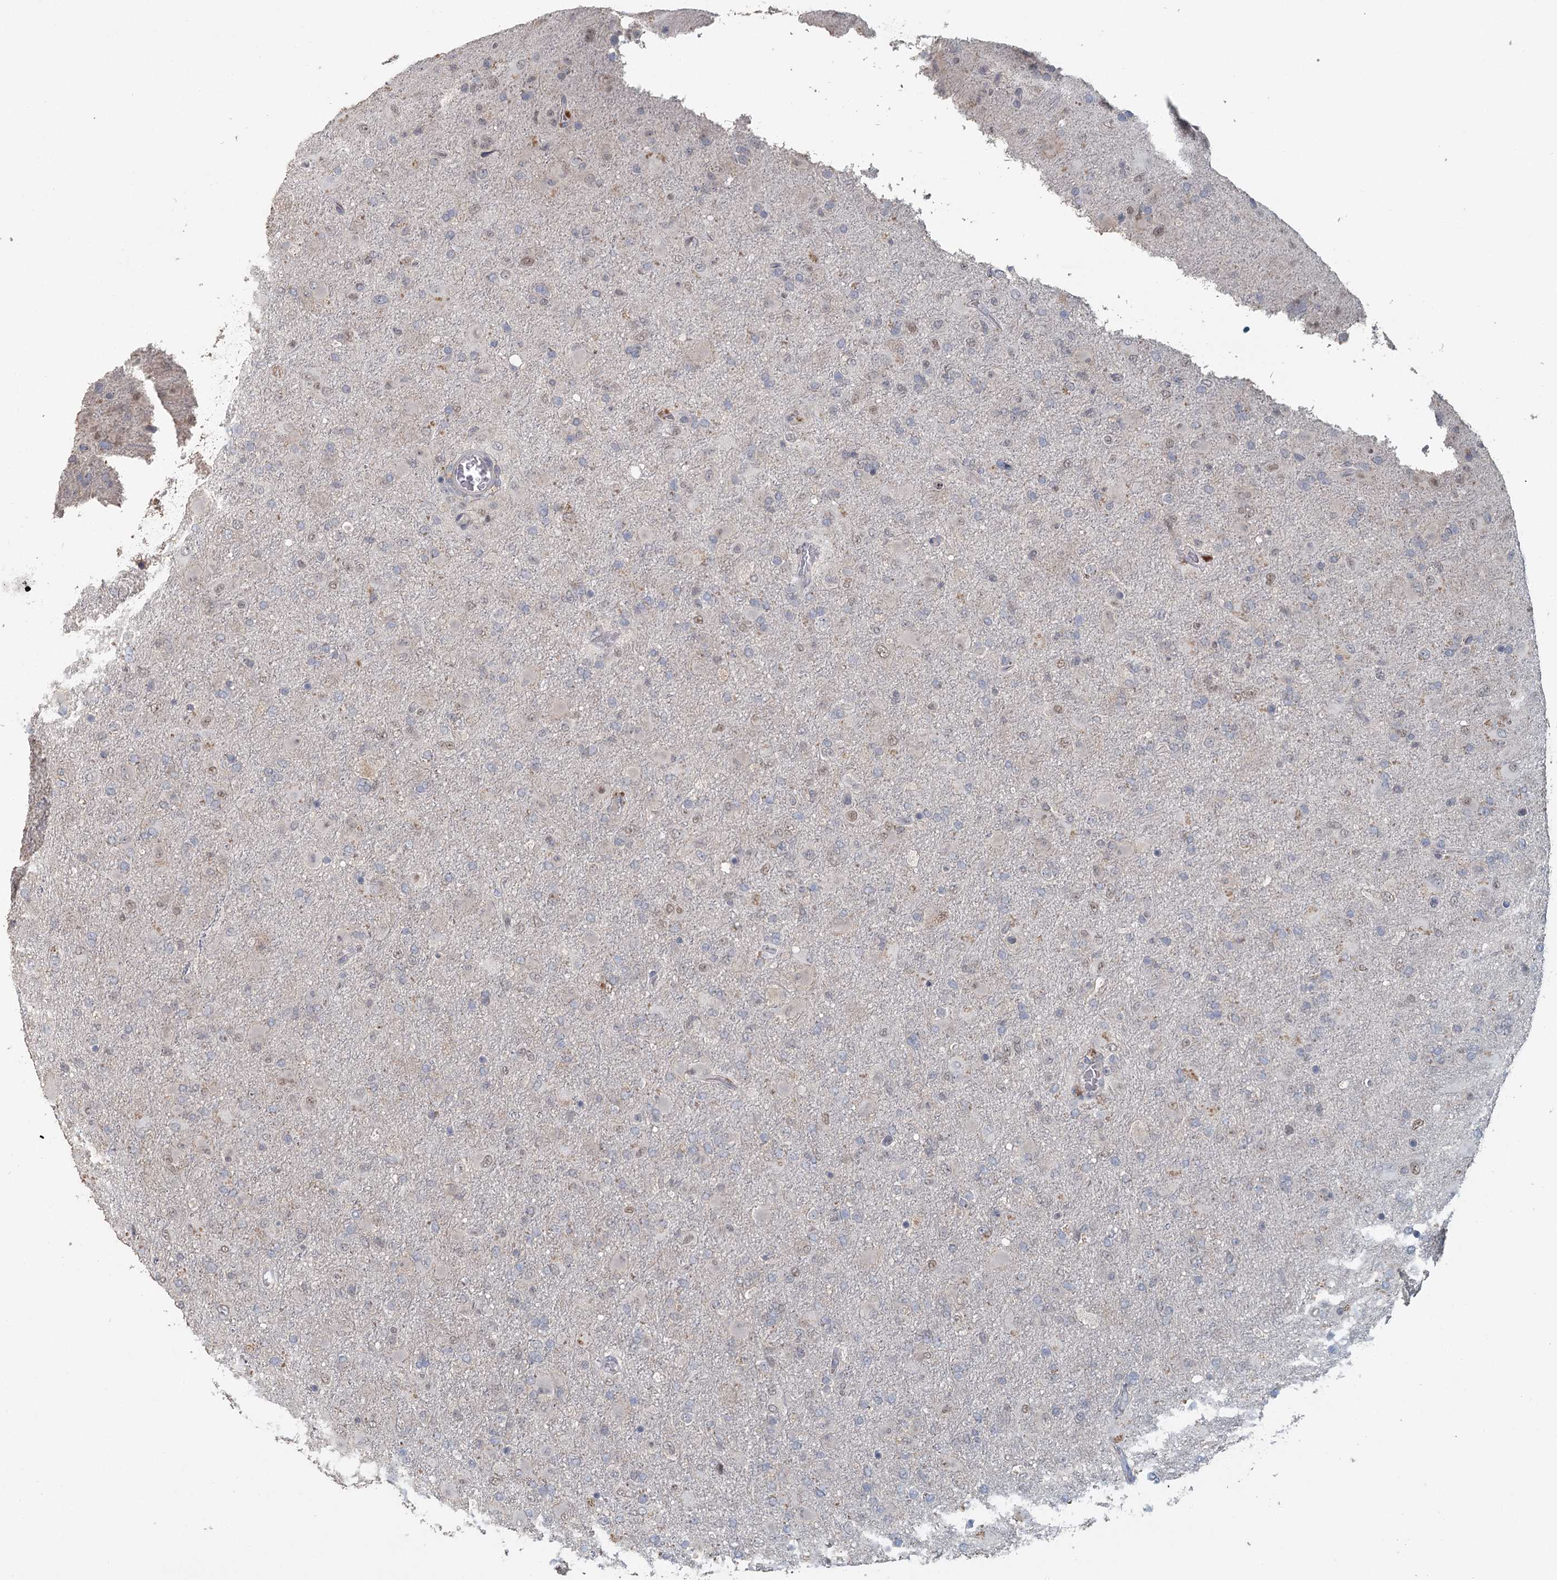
{"staining": {"intensity": "negative", "quantity": "none", "location": "none"}, "tissue": "glioma", "cell_type": "Tumor cells", "image_type": "cancer", "snomed": [{"axis": "morphology", "description": "Glioma, malignant, Low grade"}, {"axis": "topography", "description": "Brain"}], "caption": "This is an immunohistochemistry image of human low-grade glioma (malignant). There is no positivity in tumor cells.", "gene": "ADK", "patient": {"sex": "male", "age": 65}}